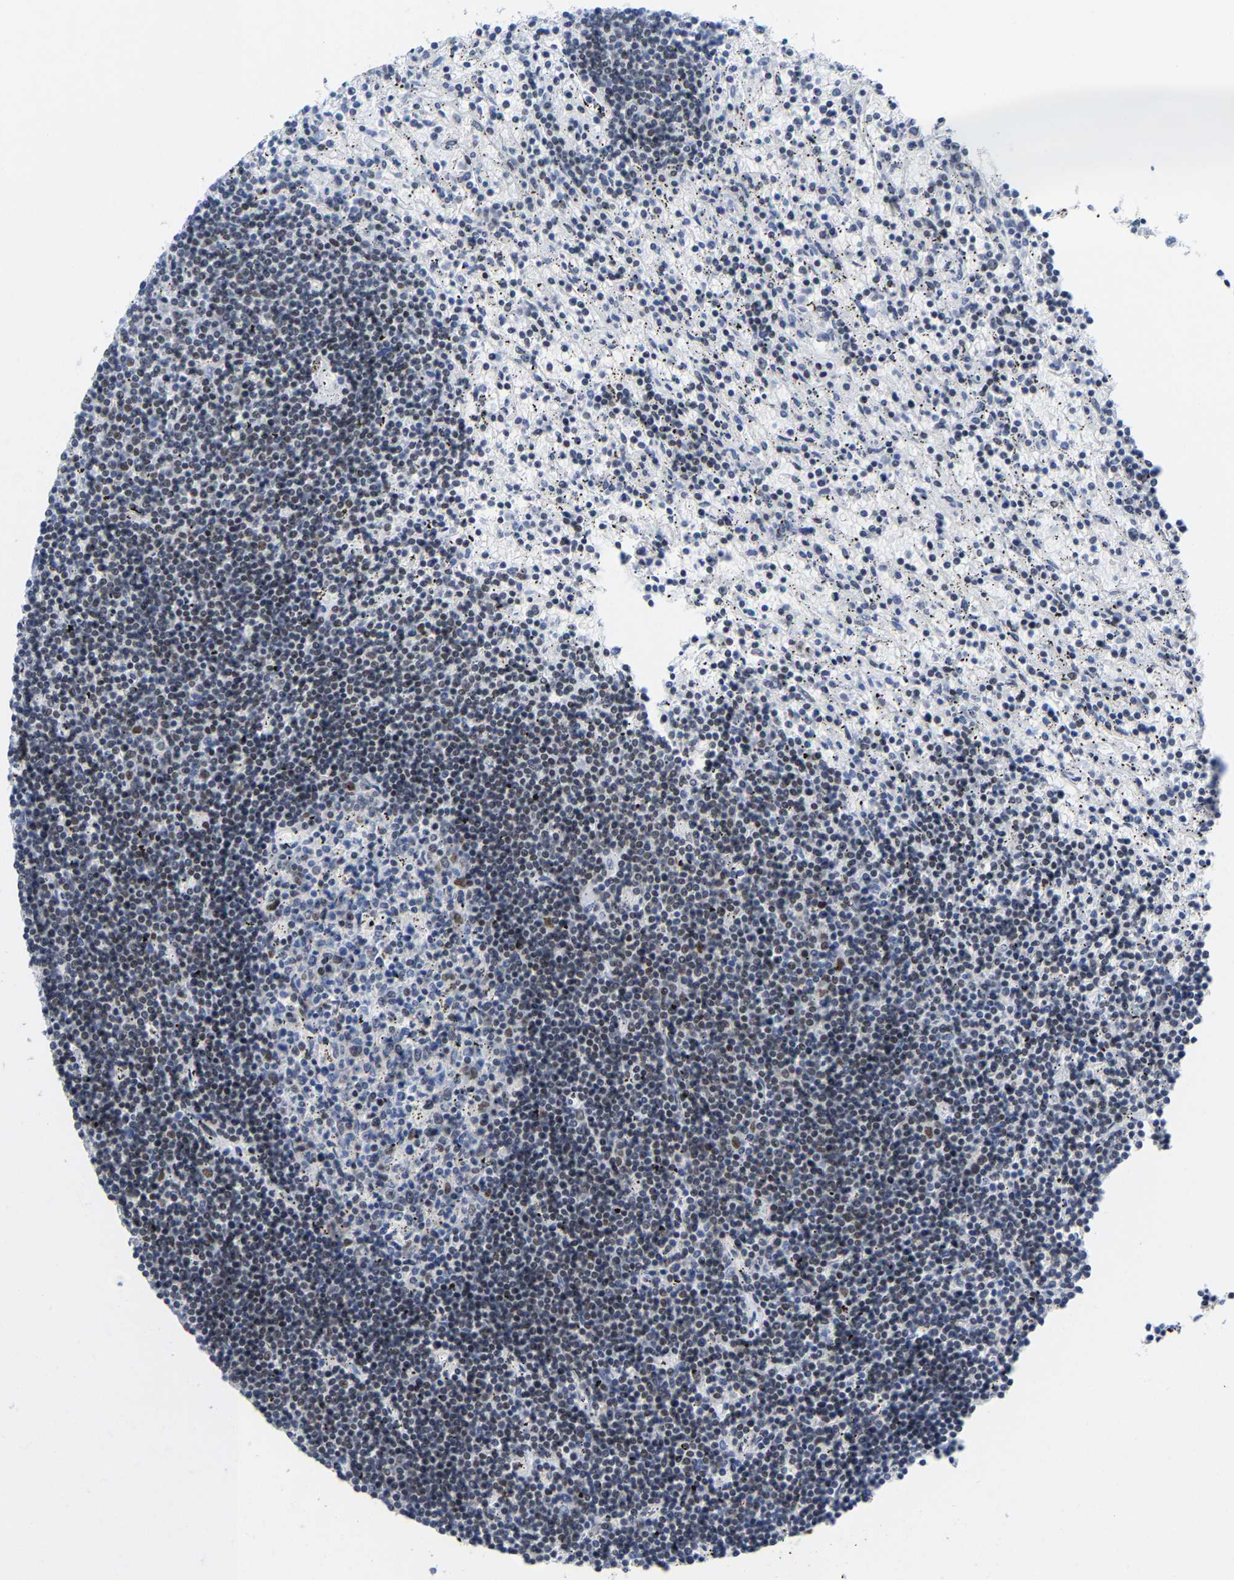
{"staining": {"intensity": "weak", "quantity": "<25%", "location": "nuclear"}, "tissue": "lymphoma", "cell_type": "Tumor cells", "image_type": "cancer", "snomed": [{"axis": "morphology", "description": "Malignant lymphoma, non-Hodgkin's type, Low grade"}, {"axis": "topography", "description": "Spleen"}], "caption": "This is an immunohistochemistry (IHC) micrograph of low-grade malignant lymphoma, non-Hodgkin's type. There is no staining in tumor cells.", "gene": "FAM180A", "patient": {"sex": "male", "age": 76}}